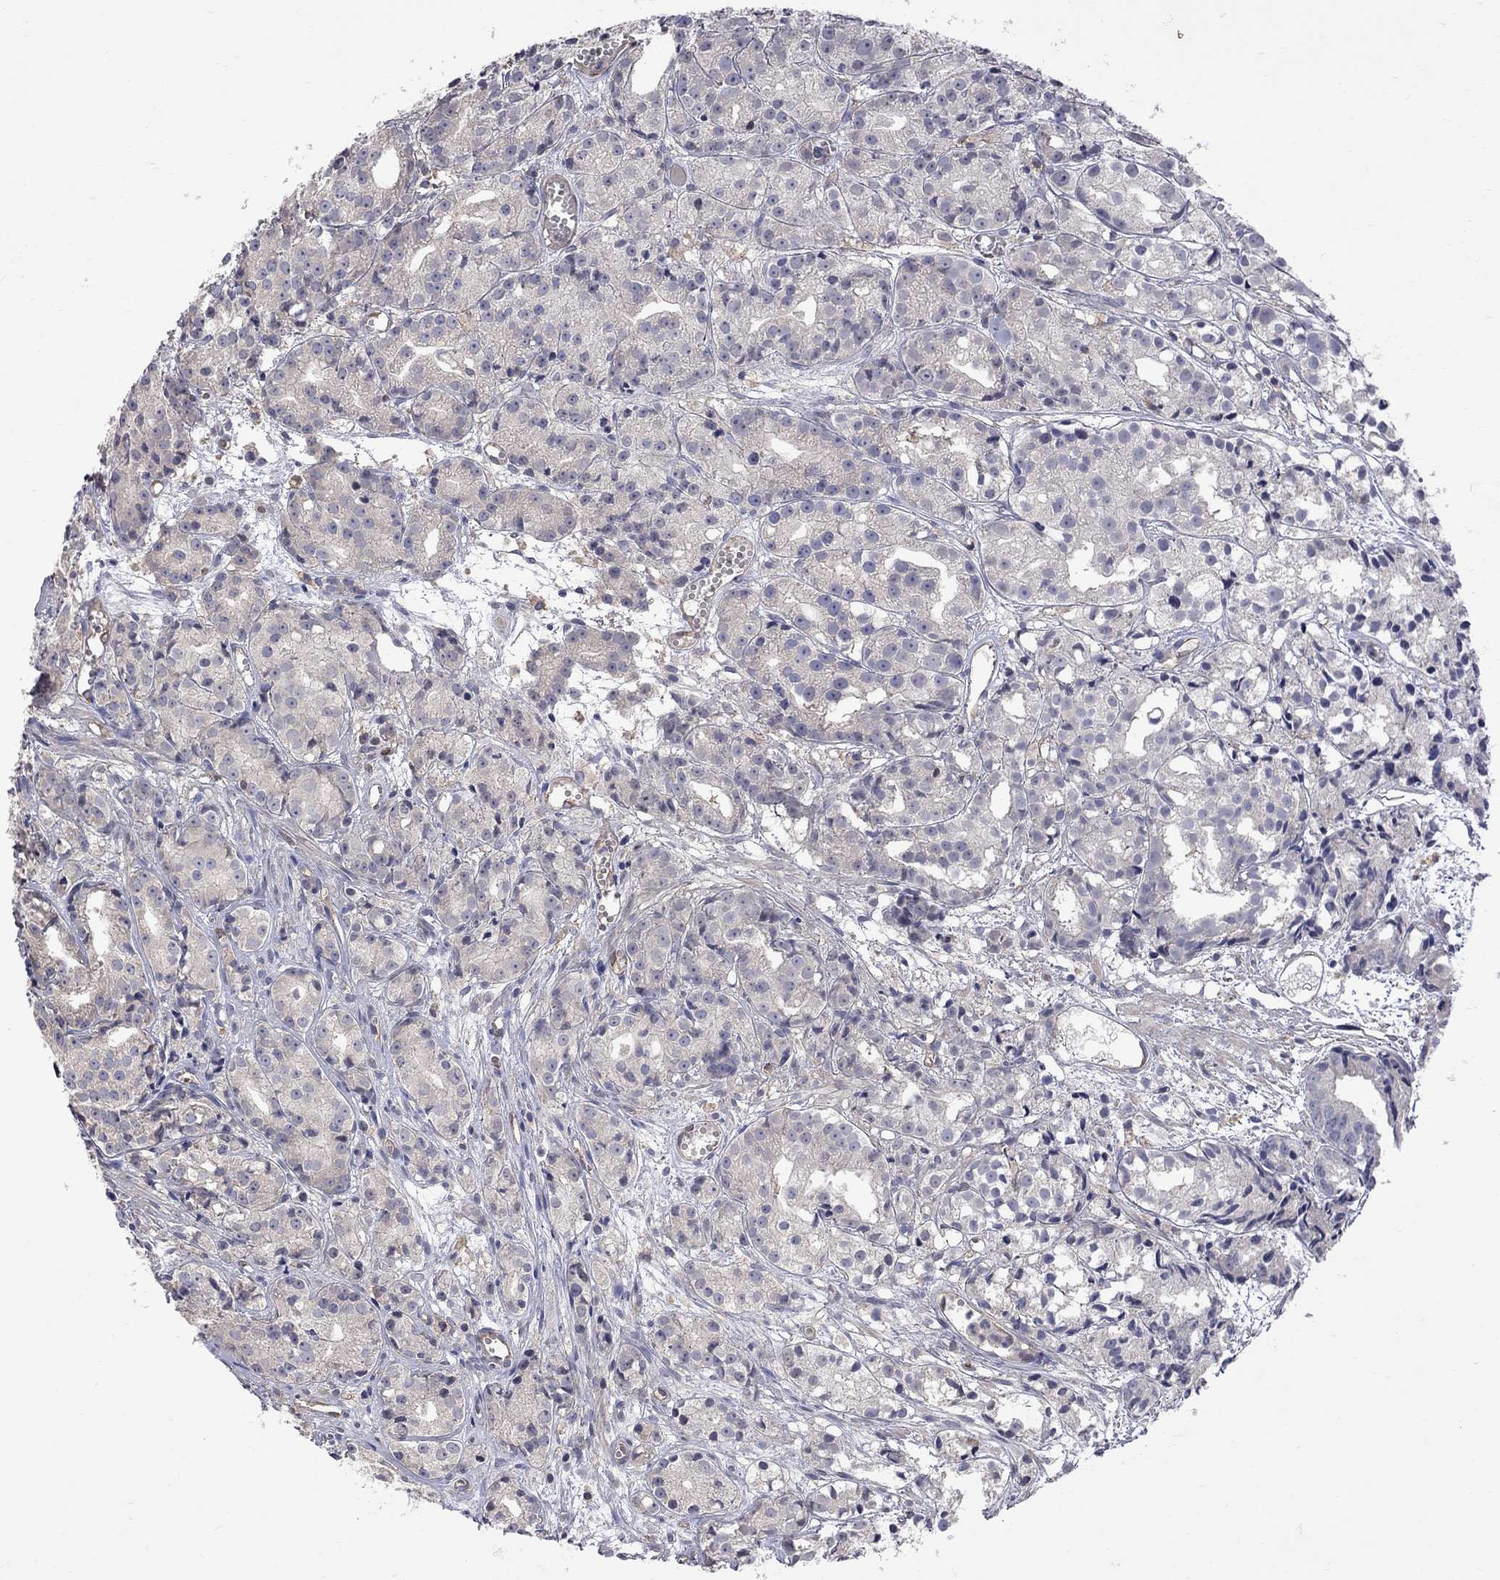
{"staining": {"intensity": "negative", "quantity": "none", "location": "none"}, "tissue": "prostate cancer", "cell_type": "Tumor cells", "image_type": "cancer", "snomed": [{"axis": "morphology", "description": "Adenocarcinoma, Medium grade"}, {"axis": "topography", "description": "Prostate"}], "caption": "This histopathology image is of prostate cancer (adenocarcinoma (medium-grade)) stained with IHC to label a protein in brown with the nuclei are counter-stained blue. There is no staining in tumor cells.", "gene": "ABI3", "patient": {"sex": "male", "age": 74}}